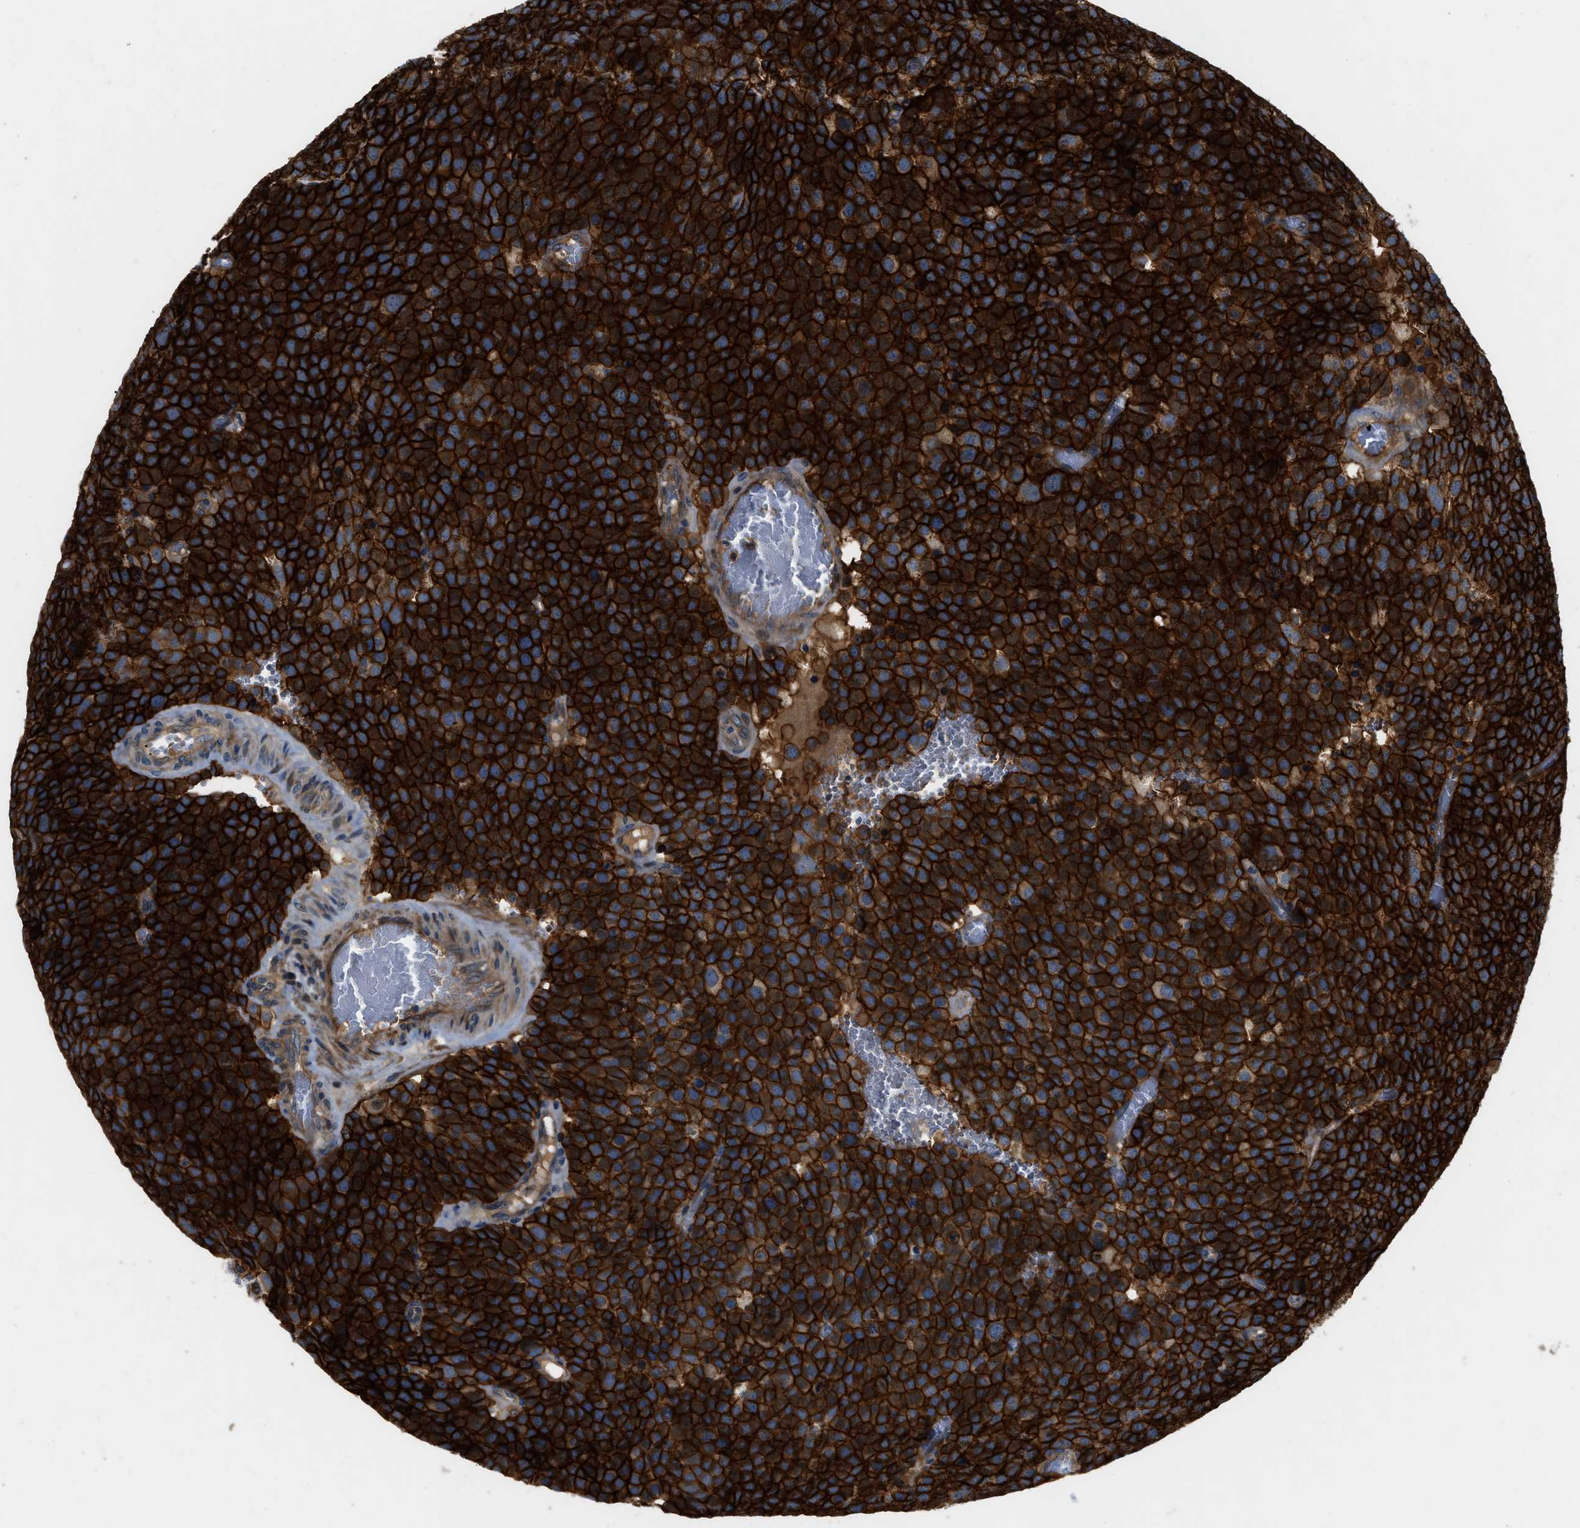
{"staining": {"intensity": "strong", "quantity": ">75%", "location": "cytoplasmic/membranous"}, "tissue": "testis cancer", "cell_type": "Tumor cells", "image_type": "cancer", "snomed": [{"axis": "morphology", "description": "Normal tissue, NOS"}, {"axis": "morphology", "description": "Seminoma, NOS"}, {"axis": "topography", "description": "Testis"}], "caption": "The histopathology image shows a brown stain indicating the presence of a protein in the cytoplasmic/membranous of tumor cells in seminoma (testis).", "gene": "CNNM3", "patient": {"sex": "male", "age": 71}}